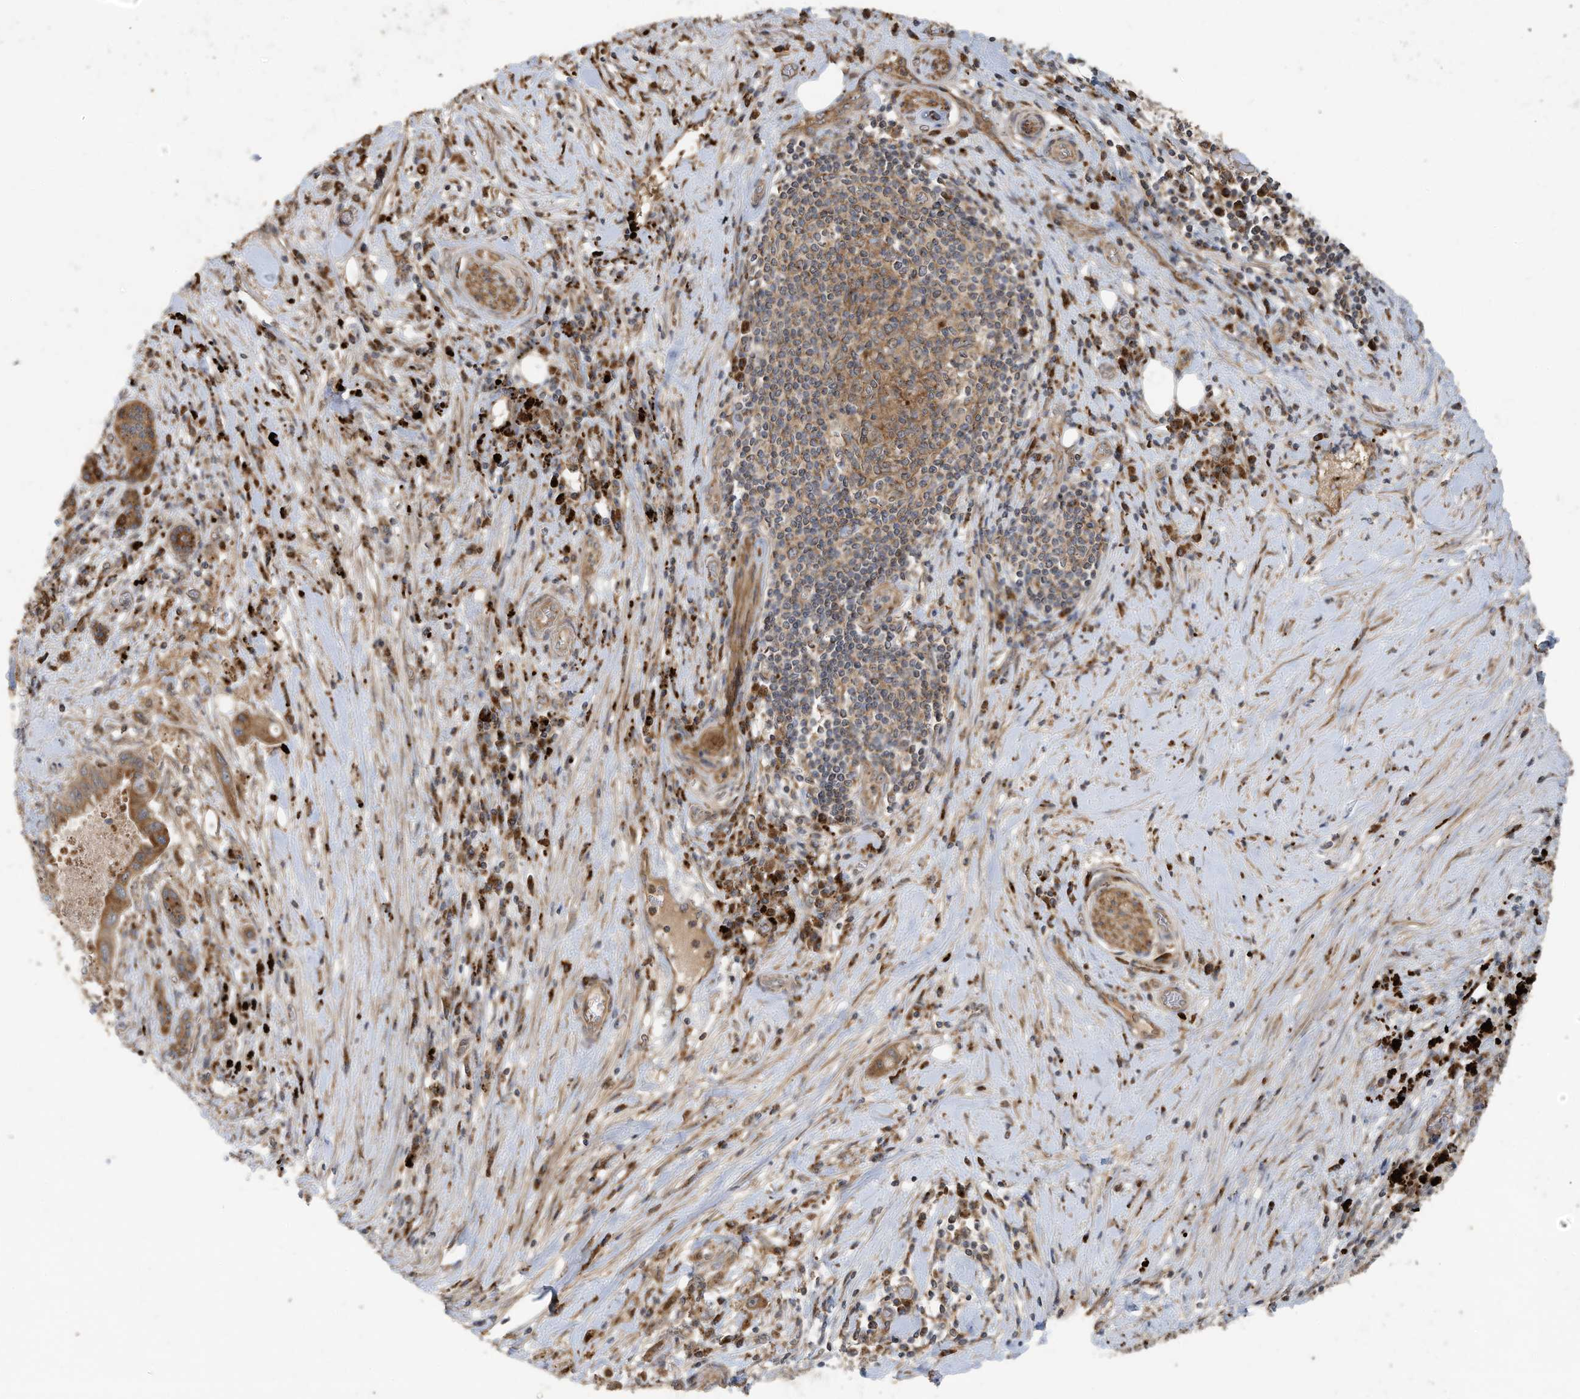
{"staining": {"intensity": "moderate", "quantity": ">75%", "location": "cytoplasmic/membranous"}, "tissue": "pancreatic cancer", "cell_type": "Tumor cells", "image_type": "cancer", "snomed": [{"axis": "morphology", "description": "Adenocarcinoma, NOS"}, {"axis": "topography", "description": "Pancreas"}], "caption": "DAB immunohistochemical staining of human adenocarcinoma (pancreatic) reveals moderate cytoplasmic/membranous protein positivity in approximately >75% of tumor cells.", "gene": "C2orf74", "patient": {"sex": "female", "age": 73}}